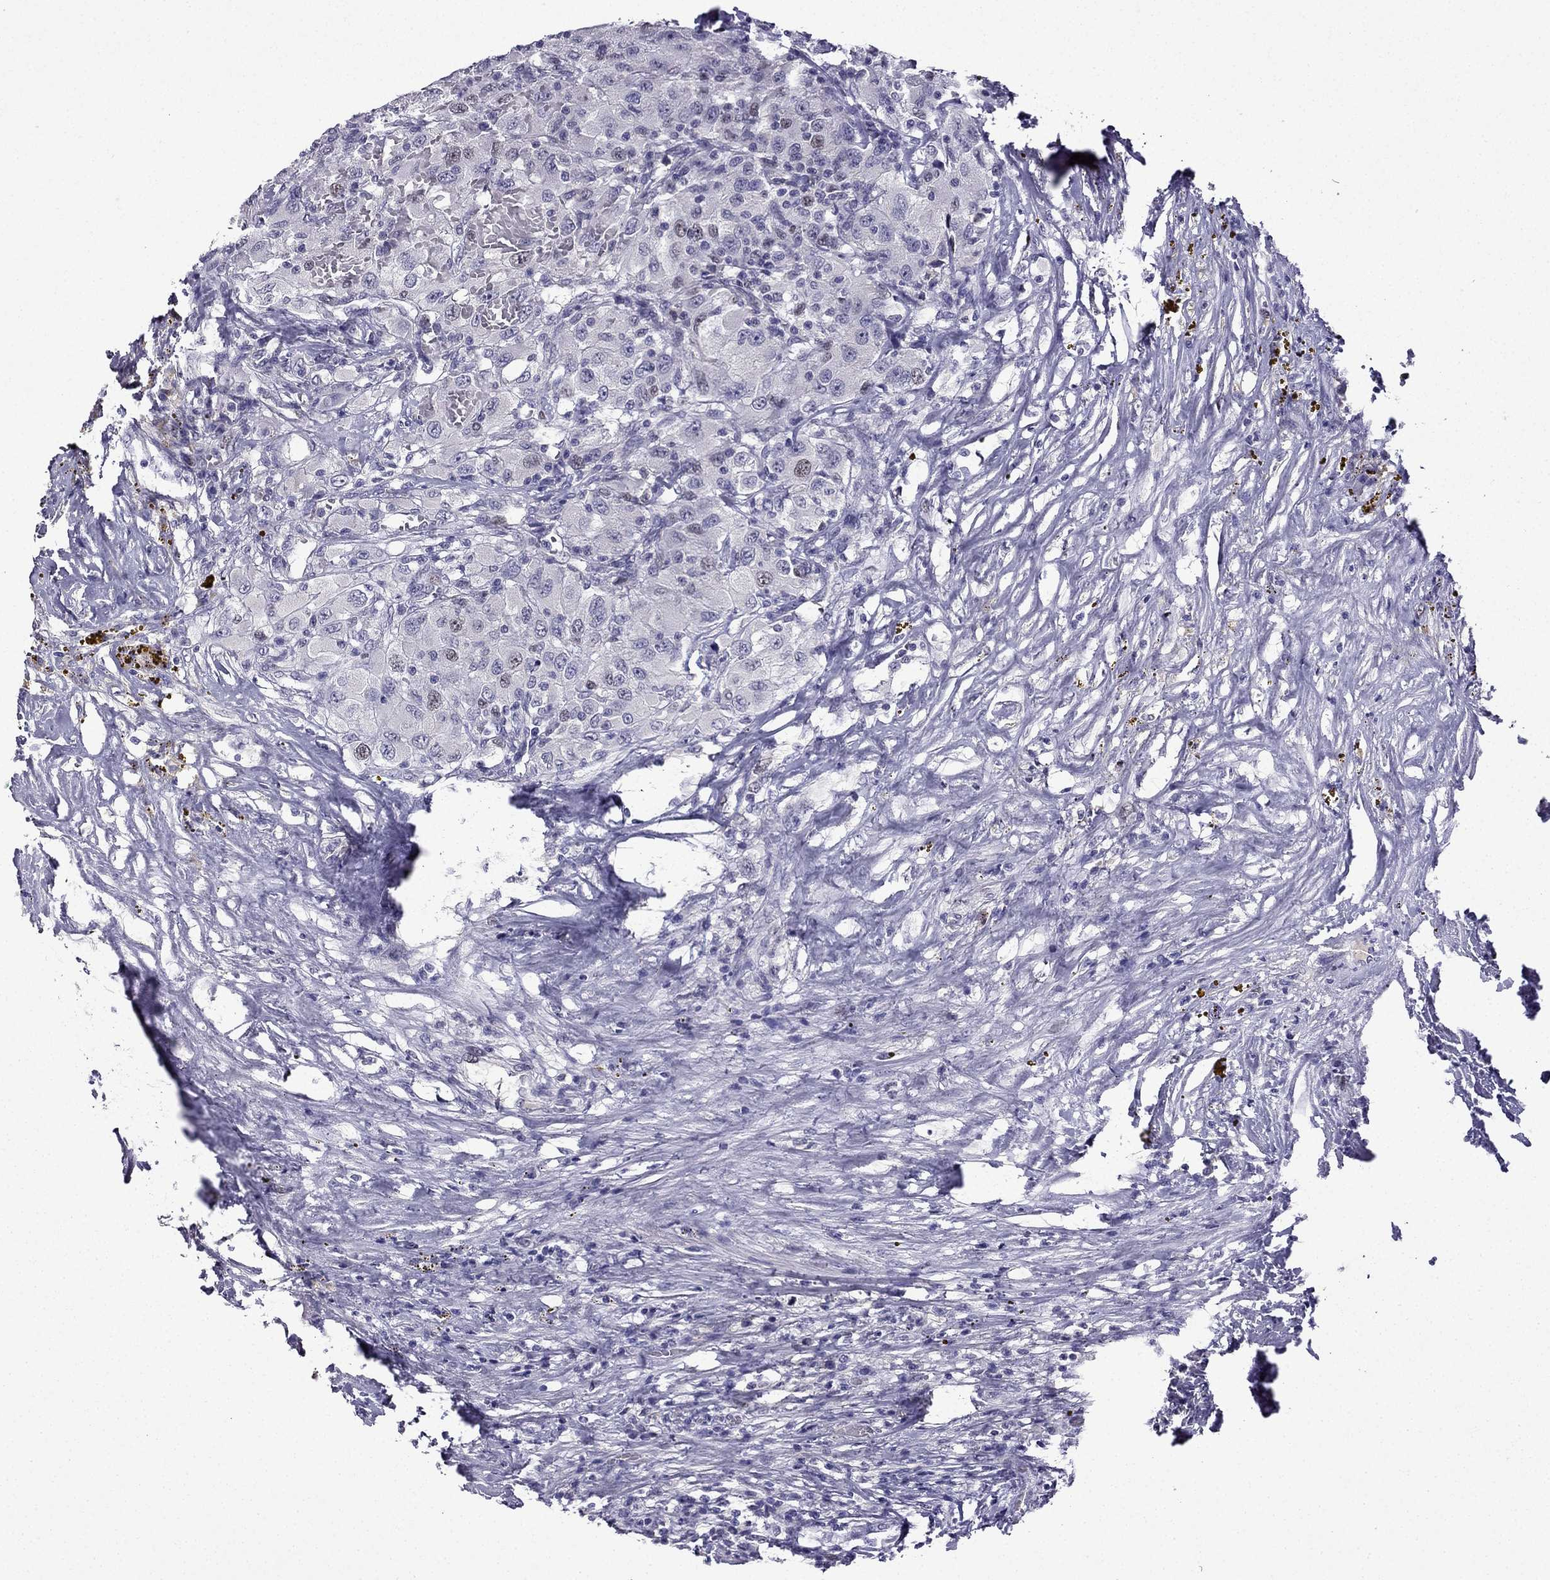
{"staining": {"intensity": "weak", "quantity": "<25%", "location": "nuclear"}, "tissue": "renal cancer", "cell_type": "Tumor cells", "image_type": "cancer", "snomed": [{"axis": "morphology", "description": "Adenocarcinoma, NOS"}, {"axis": "topography", "description": "Kidney"}], "caption": "This is an immunohistochemistry micrograph of human renal adenocarcinoma. There is no positivity in tumor cells.", "gene": "UHRF1", "patient": {"sex": "female", "age": 67}}